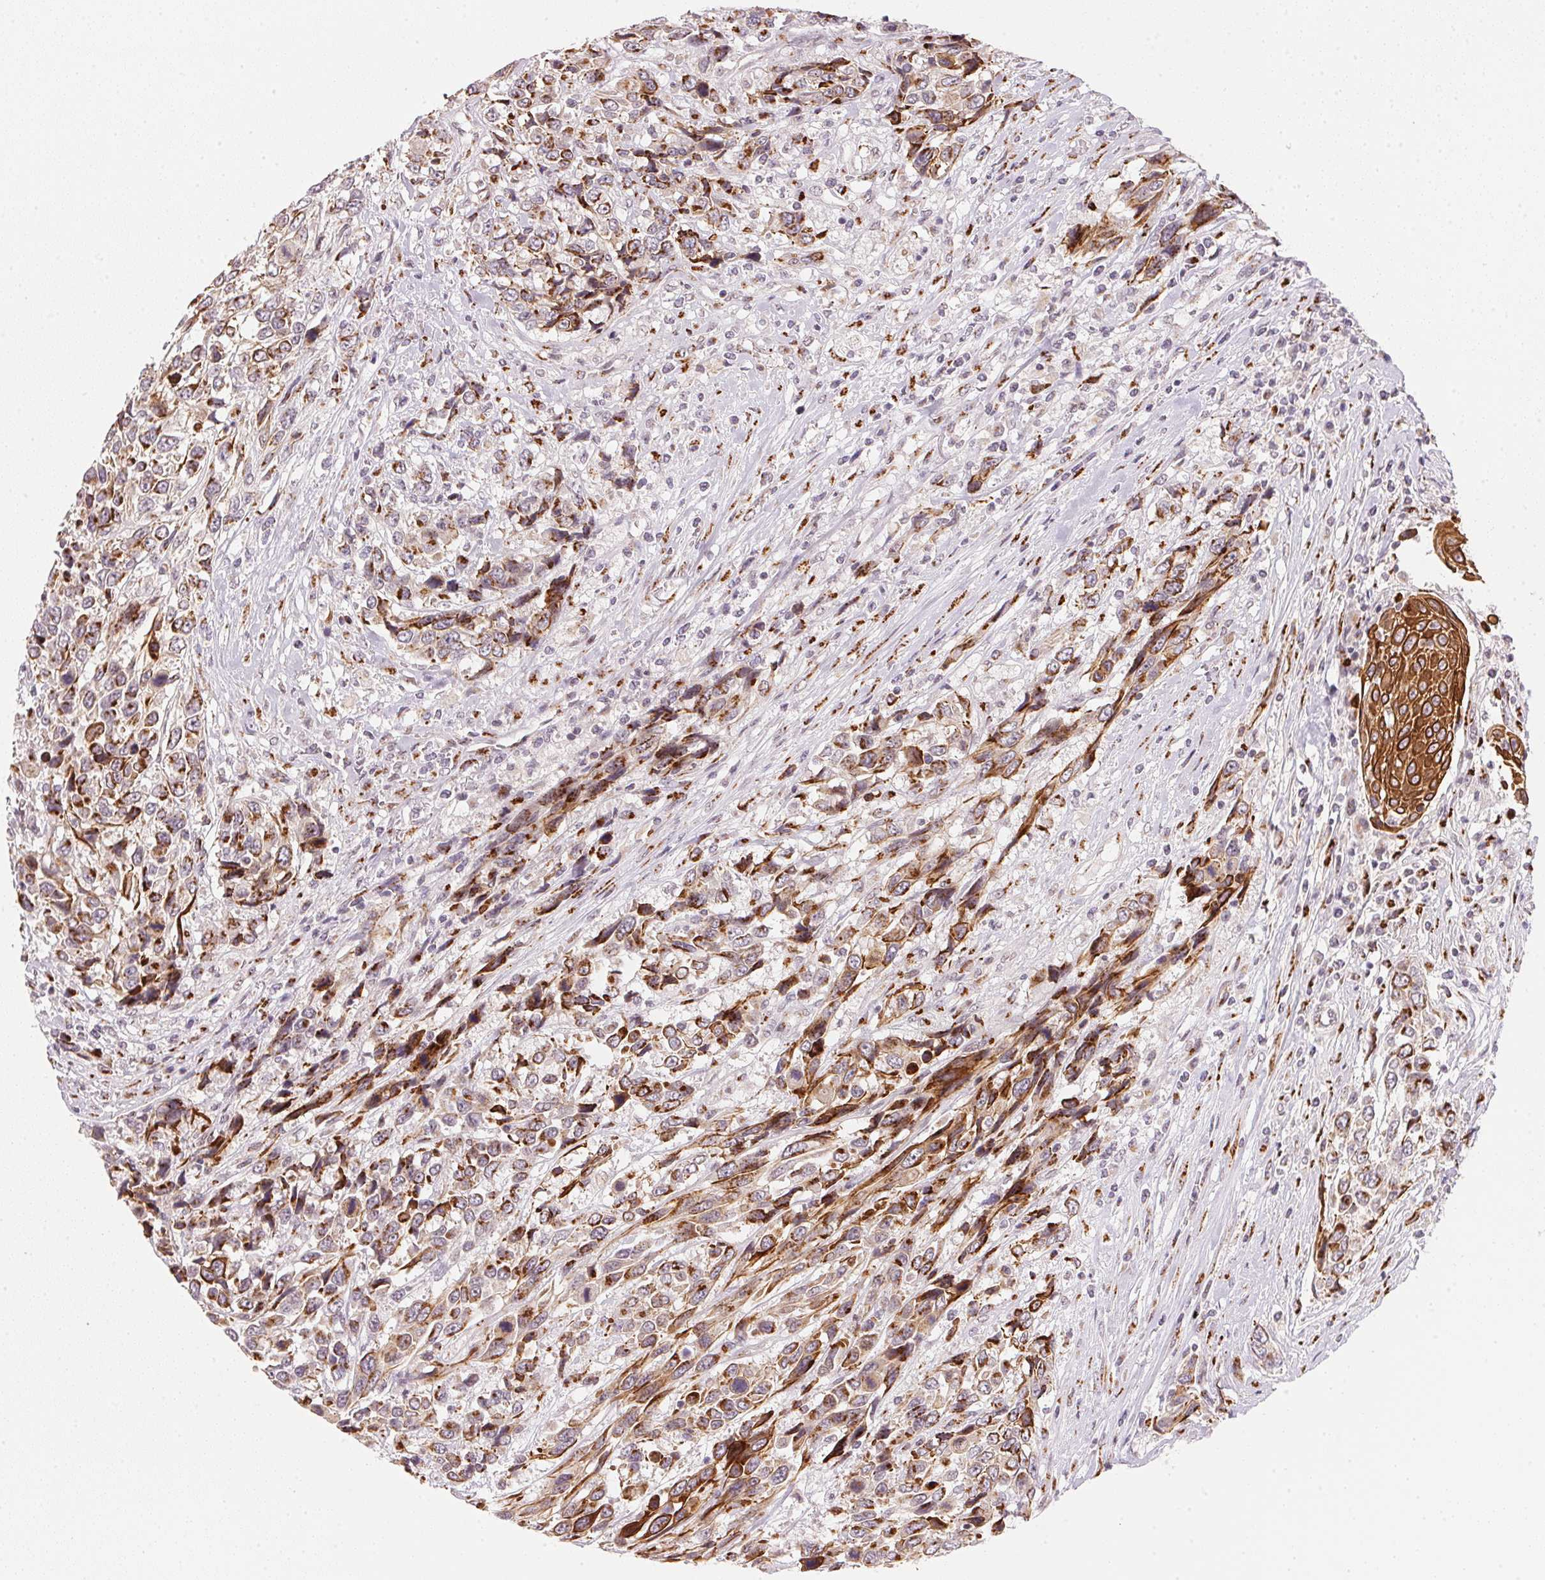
{"staining": {"intensity": "strong", "quantity": ">75%", "location": "cytoplasmic/membranous"}, "tissue": "urothelial cancer", "cell_type": "Tumor cells", "image_type": "cancer", "snomed": [{"axis": "morphology", "description": "Urothelial carcinoma, High grade"}, {"axis": "topography", "description": "Urinary bladder"}], "caption": "Approximately >75% of tumor cells in human urothelial cancer show strong cytoplasmic/membranous protein expression as visualized by brown immunohistochemical staining.", "gene": "RAB22A", "patient": {"sex": "female", "age": 70}}